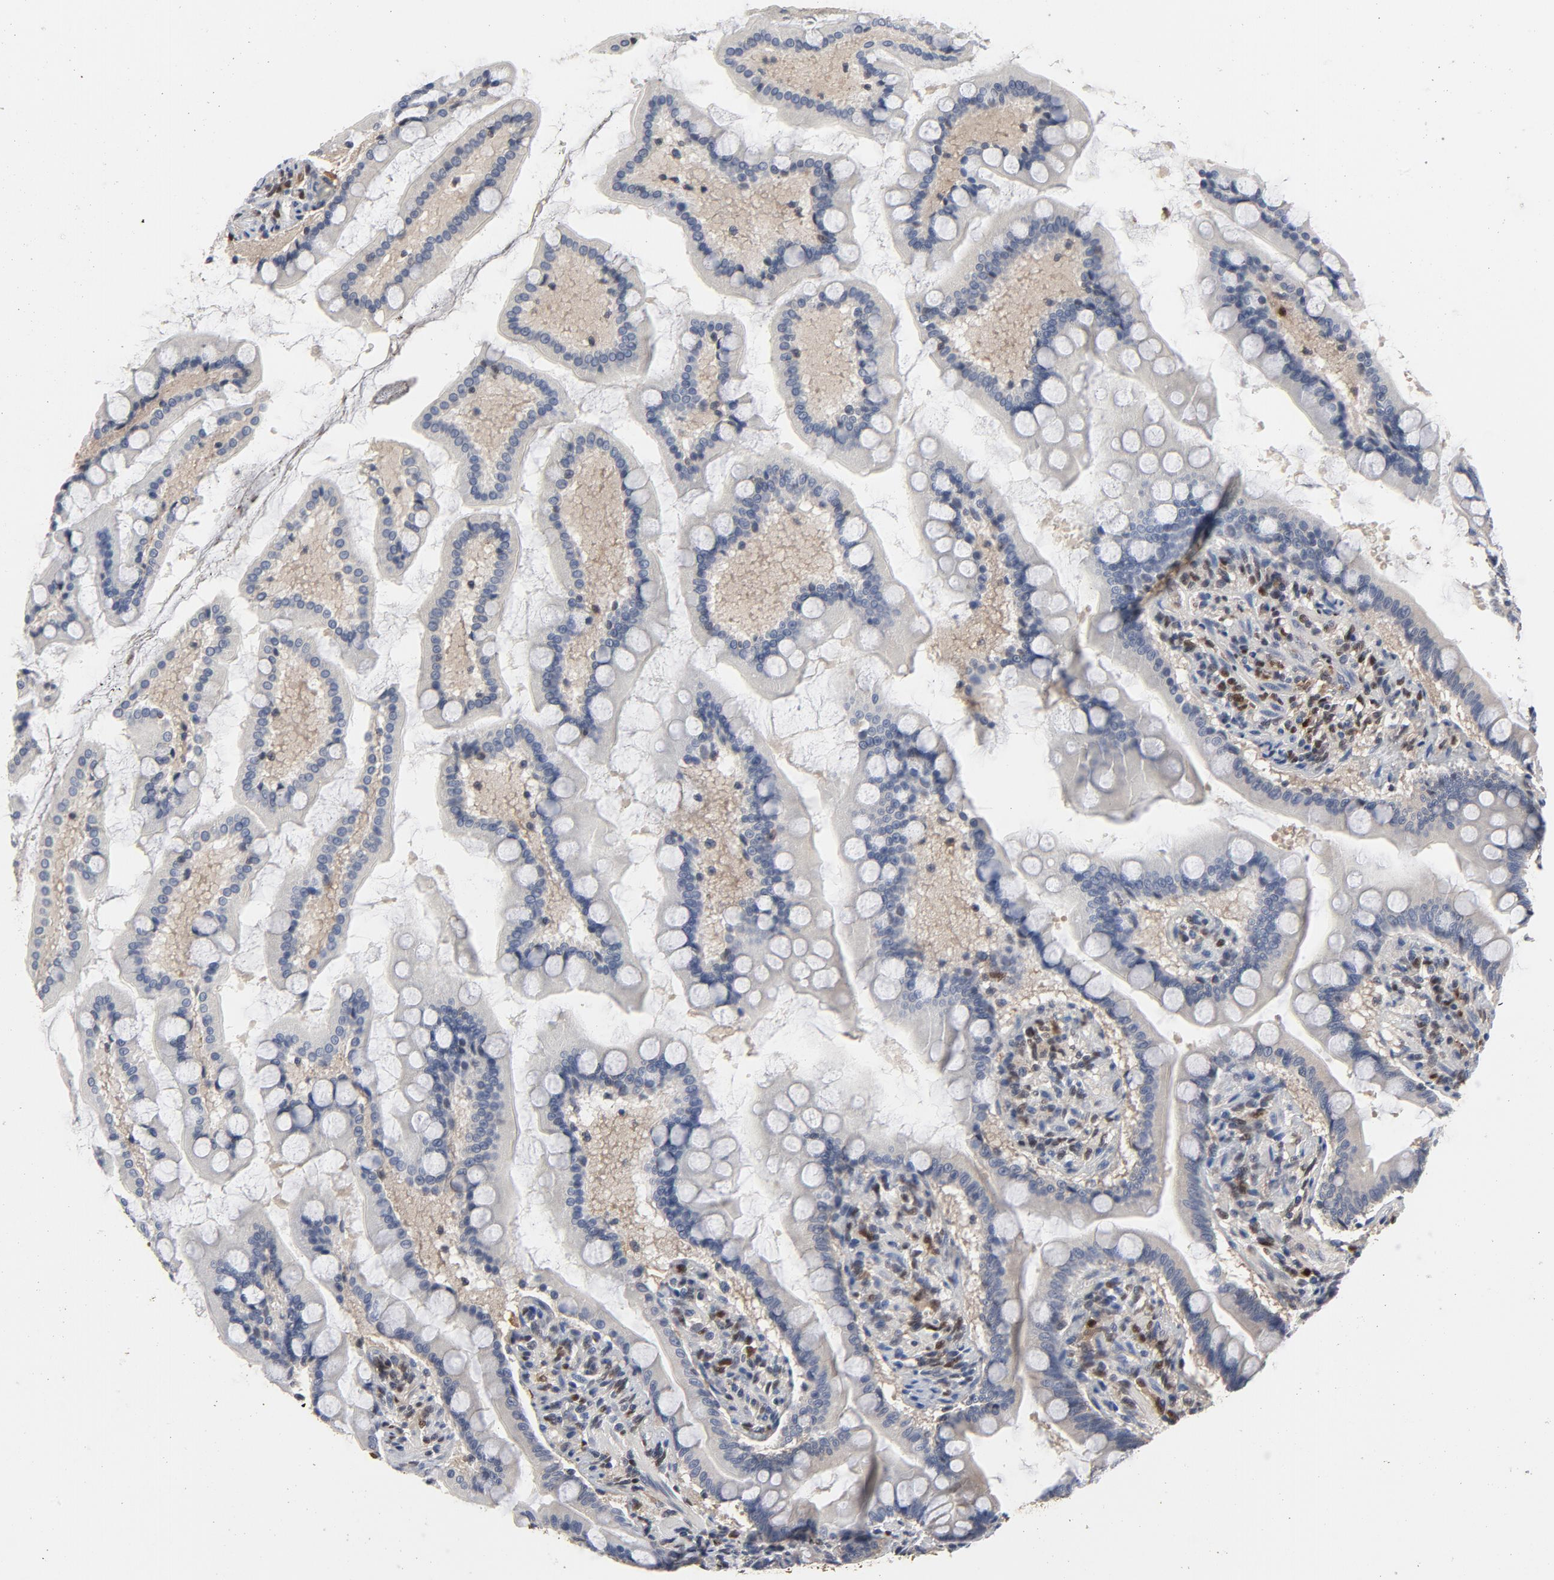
{"staining": {"intensity": "moderate", "quantity": "<25%", "location": "cytoplasmic/membranous"}, "tissue": "small intestine", "cell_type": "Glandular cells", "image_type": "normal", "snomed": [{"axis": "morphology", "description": "Normal tissue, NOS"}, {"axis": "topography", "description": "Small intestine"}], "caption": "Protein analysis of unremarkable small intestine reveals moderate cytoplasmic/membranous expression in approximately <25% of glandular cells.", "gene": "NFKB1", "patient": {"sex": "male", "age": 41}}